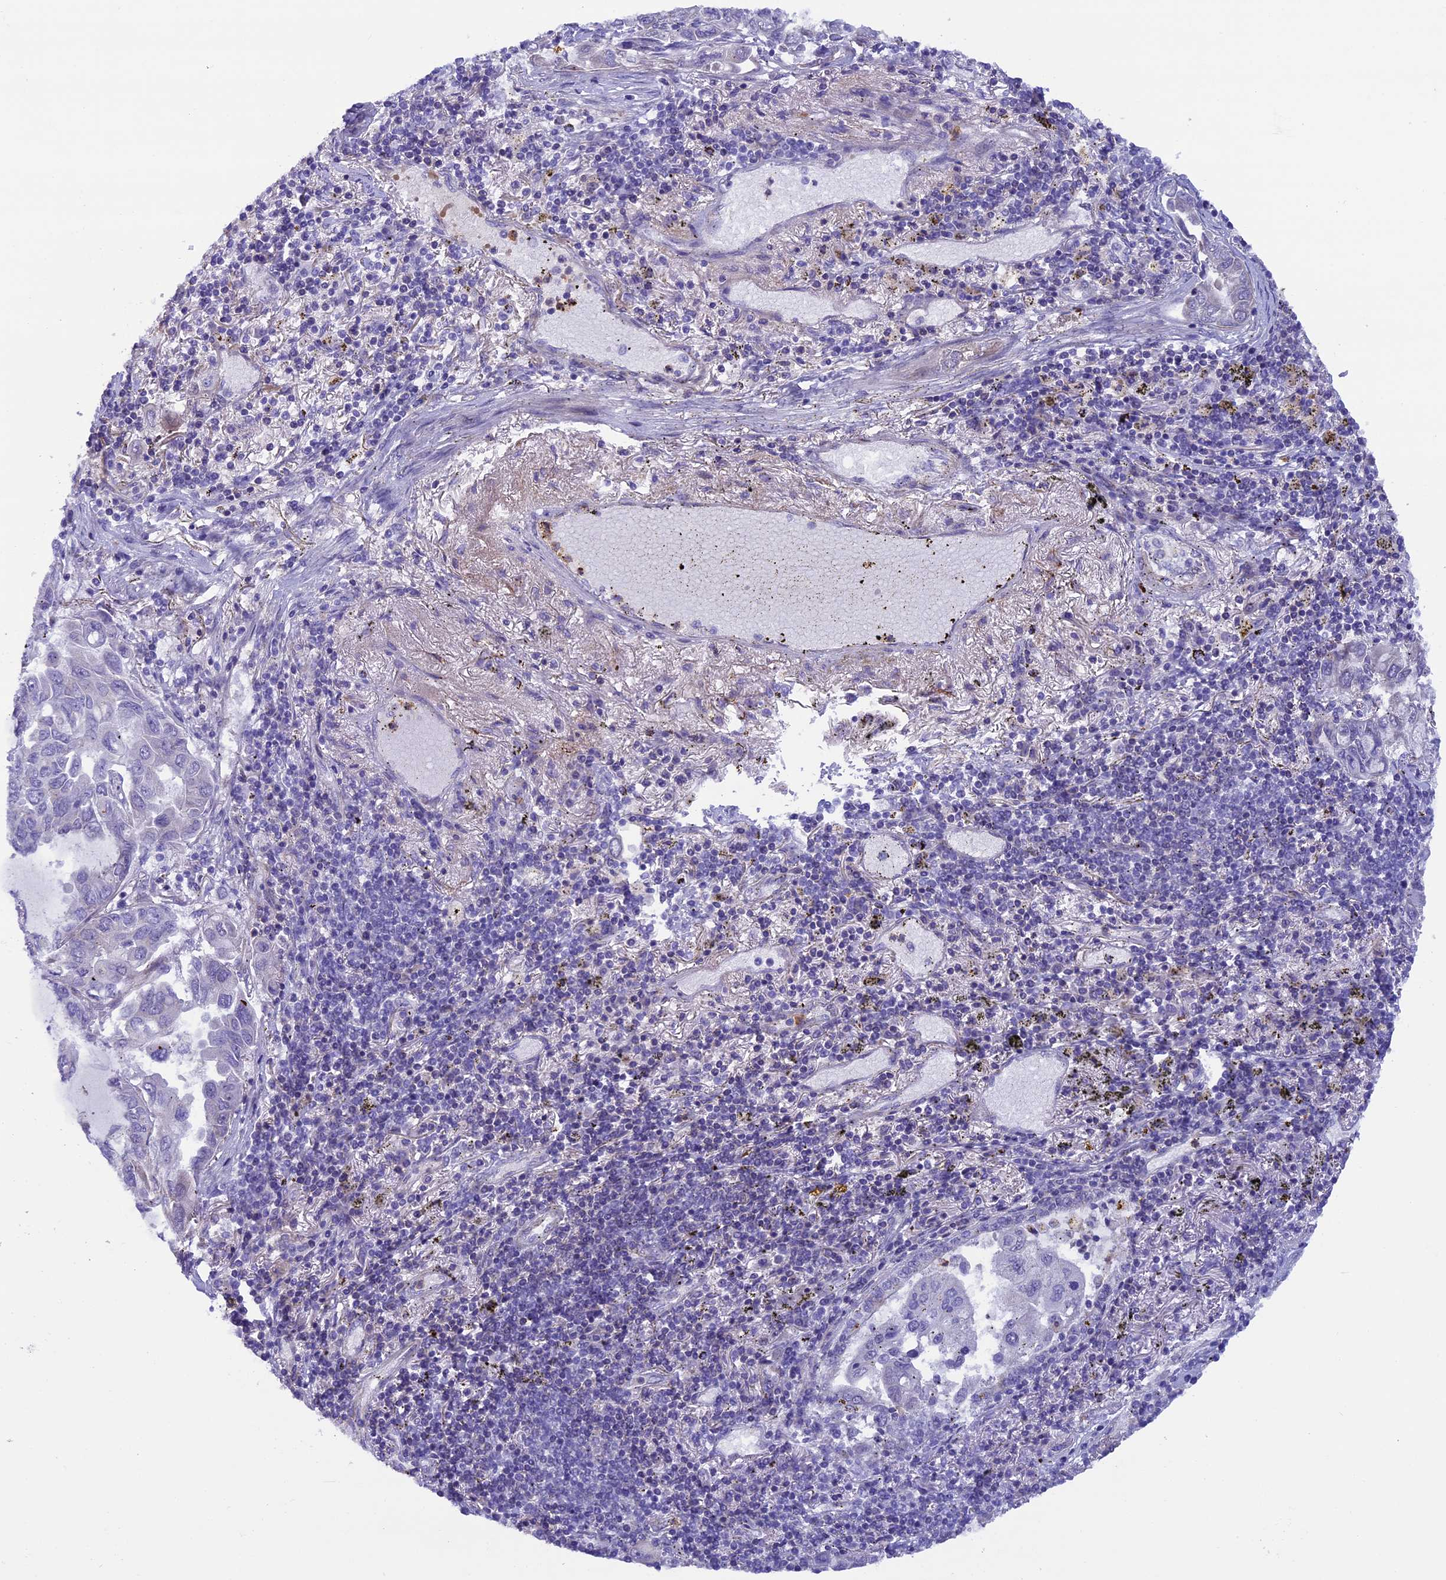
{"staining": {"intensity": "negative", "quantity": "none", "location": "none"}, "tissue": "lung cancer", "cell_type": "Tumor cells", "image_type": "cancer", "snomed": [{"axis": "morphology", "description": "Adenocarcinoma, NOS"}, {"axis": "topography", "description": "Lung"}], "caption": "This is a micrograph of immunohistochemistry (IHC) staining of lung cancer (adenocarcinoma), which shows no staining in tumor cells. (Brightfield microscopy of DAB immunohistochemistry (IHC) at high magnification).", "gene": "LOXL1", "patient": {"sex": "male", "age": 64}}